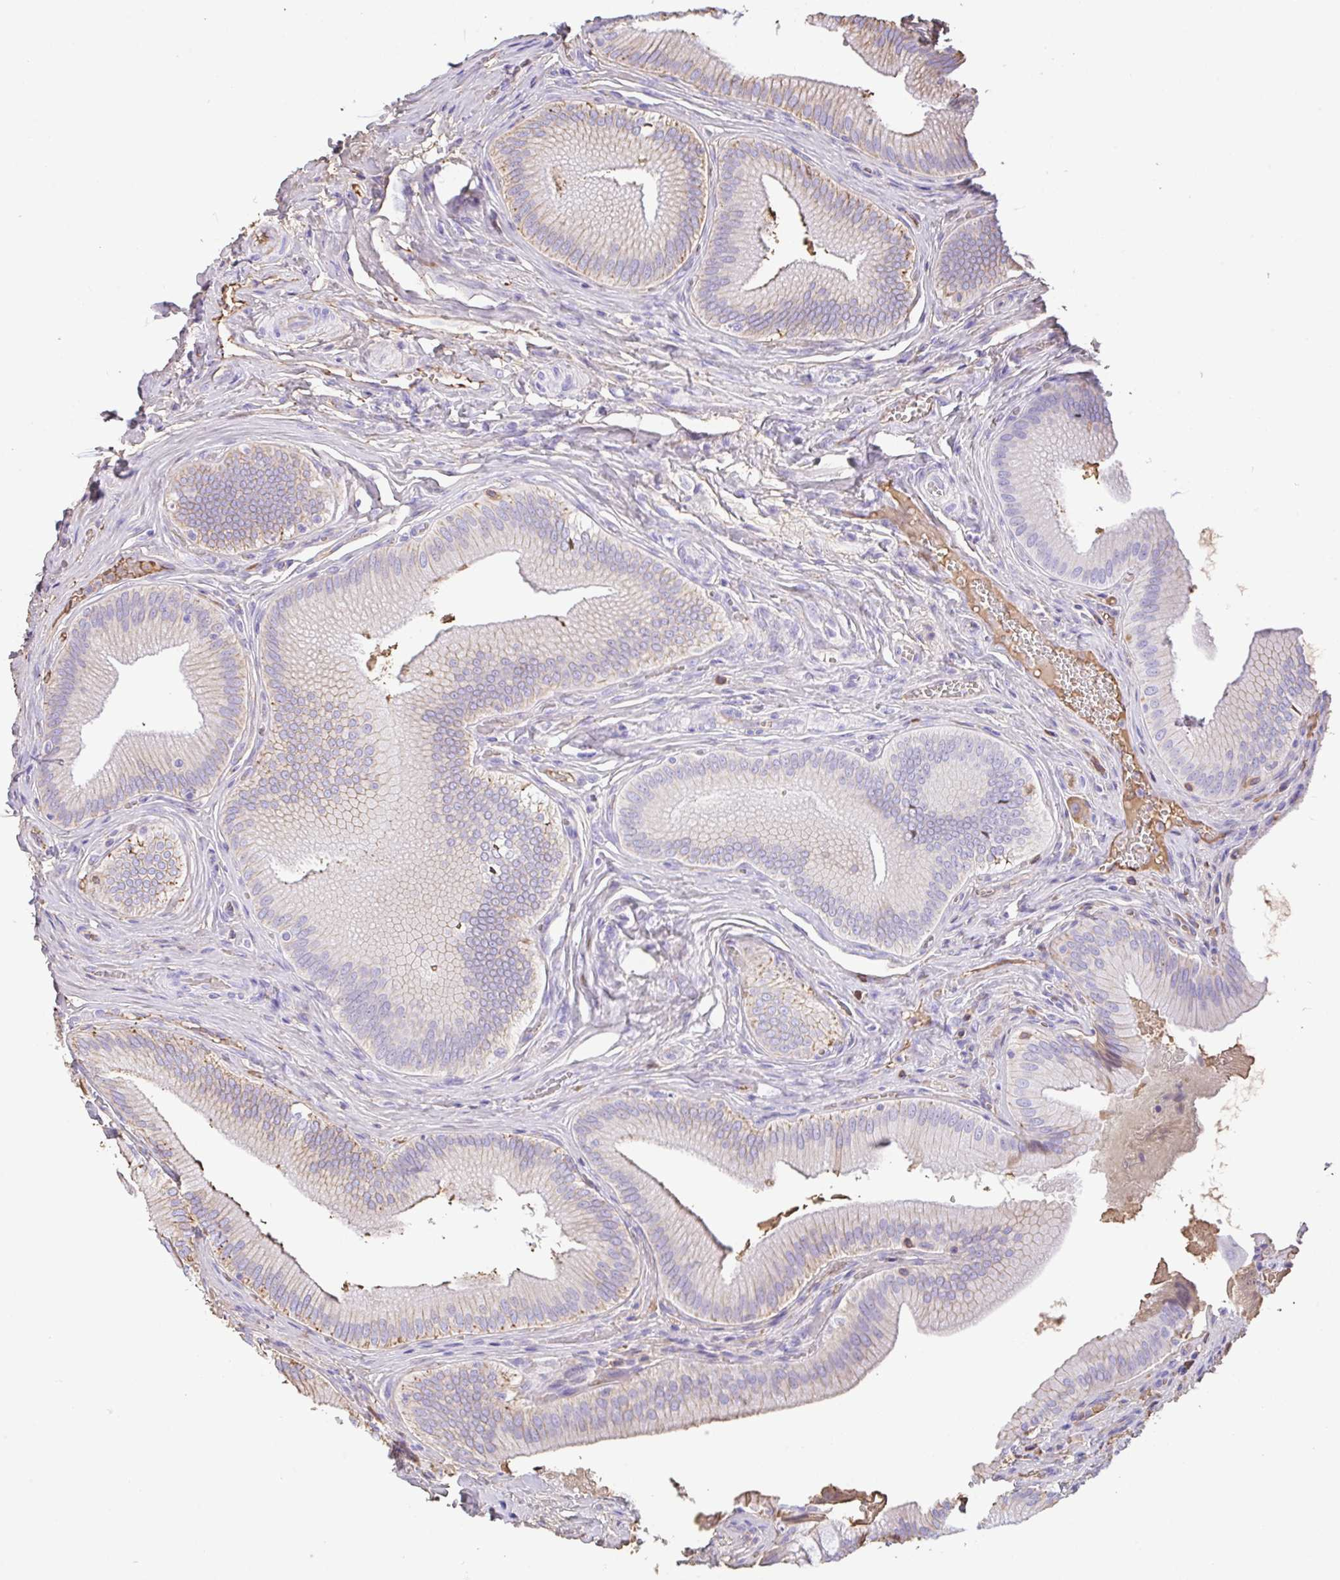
{"staining": {"intensity": "weak", "quantity": "<25%", "location": "cytoplasmic/membranous"}, "tissue": "gallbladder", "cell_type": "Glandular cells", "image_type": "normal", "snomed": [{"axis": "morphology", "description": "Normal tissue, NOS"}, {"axis": "topography", "description": "Gallbladder"}], "caption": "High magnification brightfield microscopy of benign gallbladder stained with DAB (3,3'-diaminobenzidine) (brown) and counterstained with hematoxylin (blue): glandular cells show no significant positivity.", "gene": "HOXC12", "patient": {"sex": "male", "age": 17}}